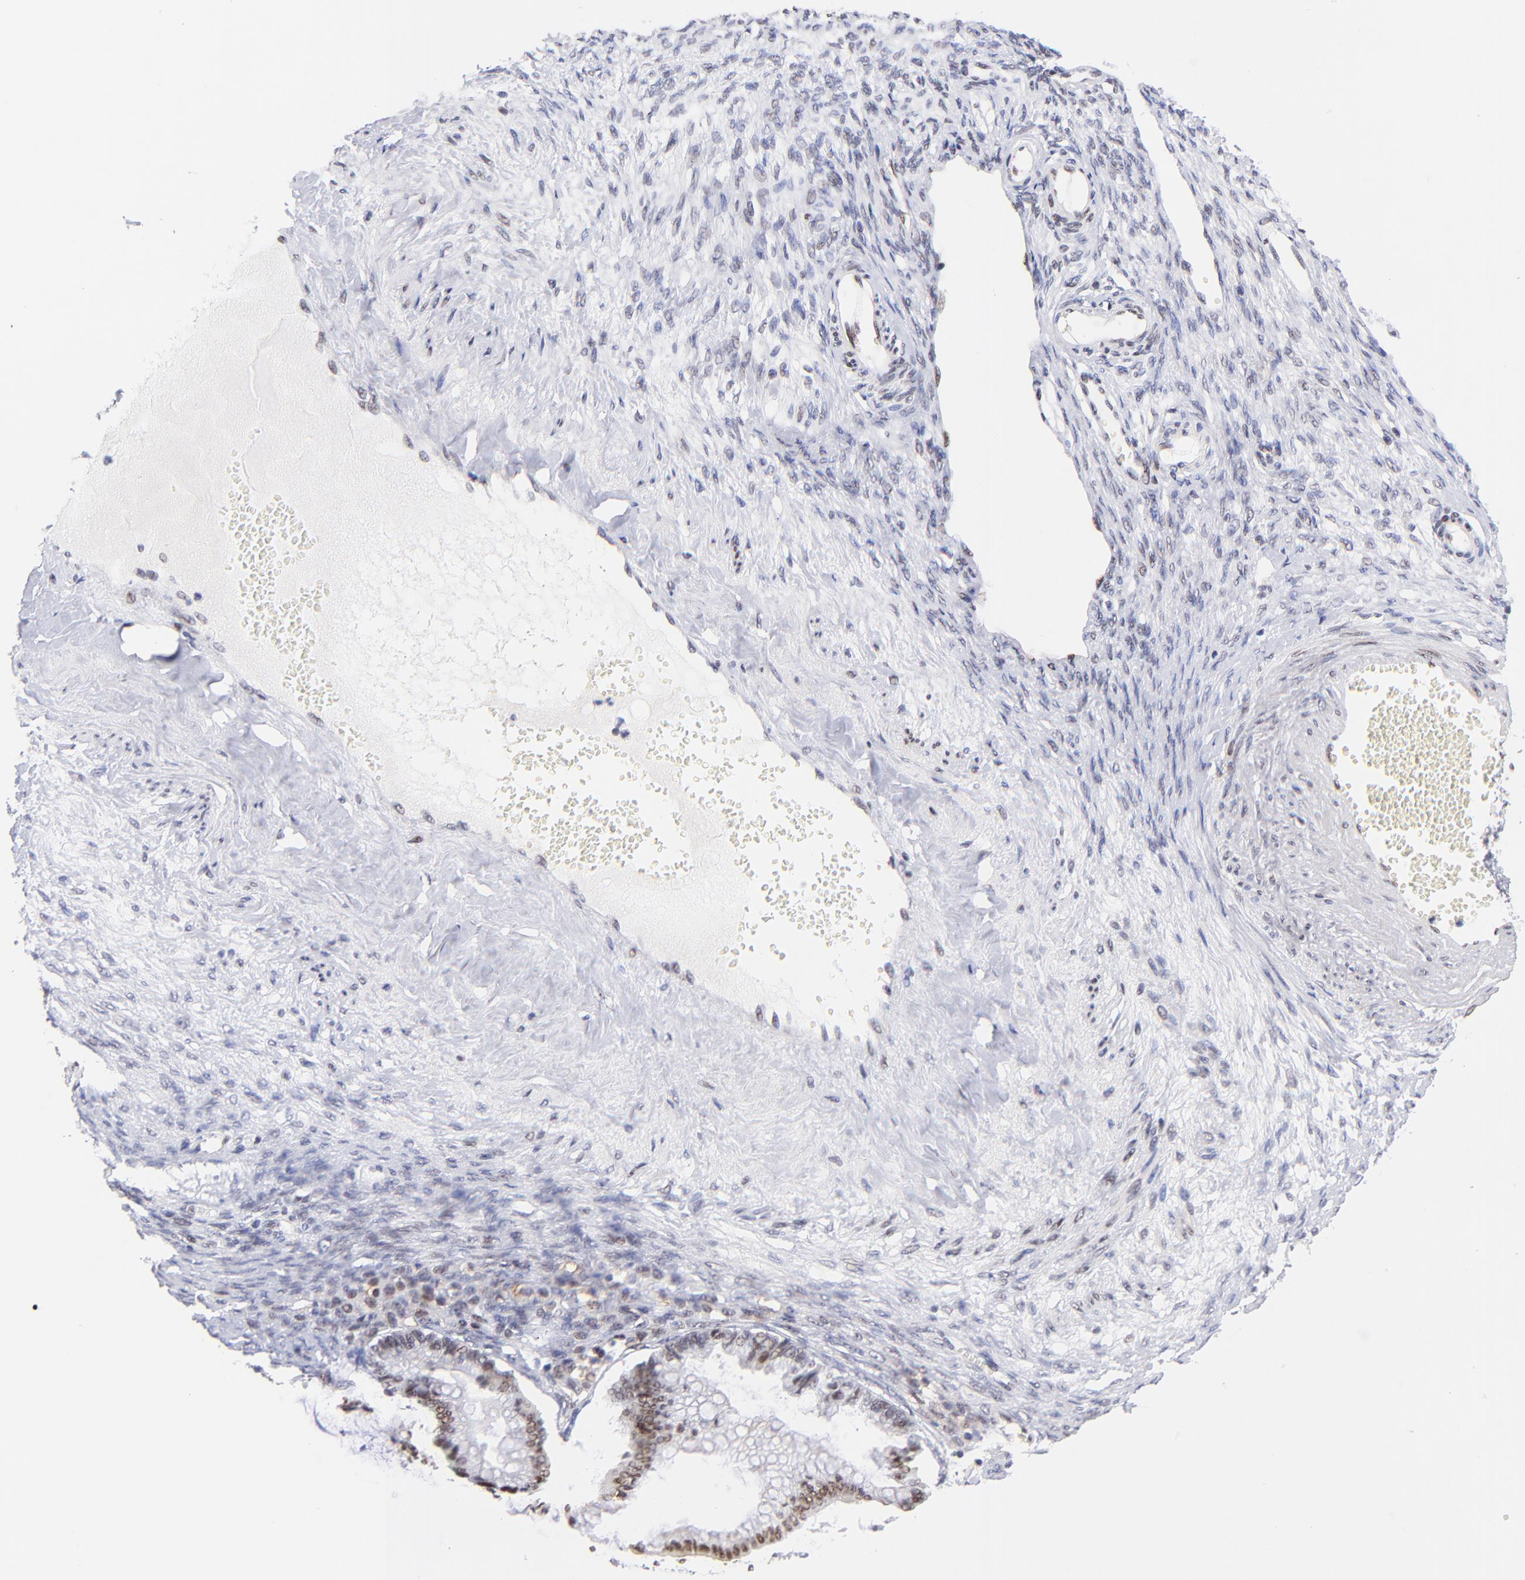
{"staining": {"intensity": "weak", "quantity": ">75%", "location": "nuclear"}, "tissue": "ovarian cancer", "cell_type": "Tumor cells", "image_type": "cancer", "snomed": [{"axis": "morphology", "description": "Cystadenocarcinoma, mucinous, NOS"}, {"axis": "topography", "description": "Ovary"}], "caption": "IHC image of neoplastic tissue: mucinous cystadenocarcinoma (ovarian) stained using immunohistochemistry (IHC) exhibits low levels of weak protein expression localized specifically in the nuclear of tumor cells, appearing as a nuclear brown color.", "gene": "MIDEAS", "patient": {"sex": "female", "age": 57}}